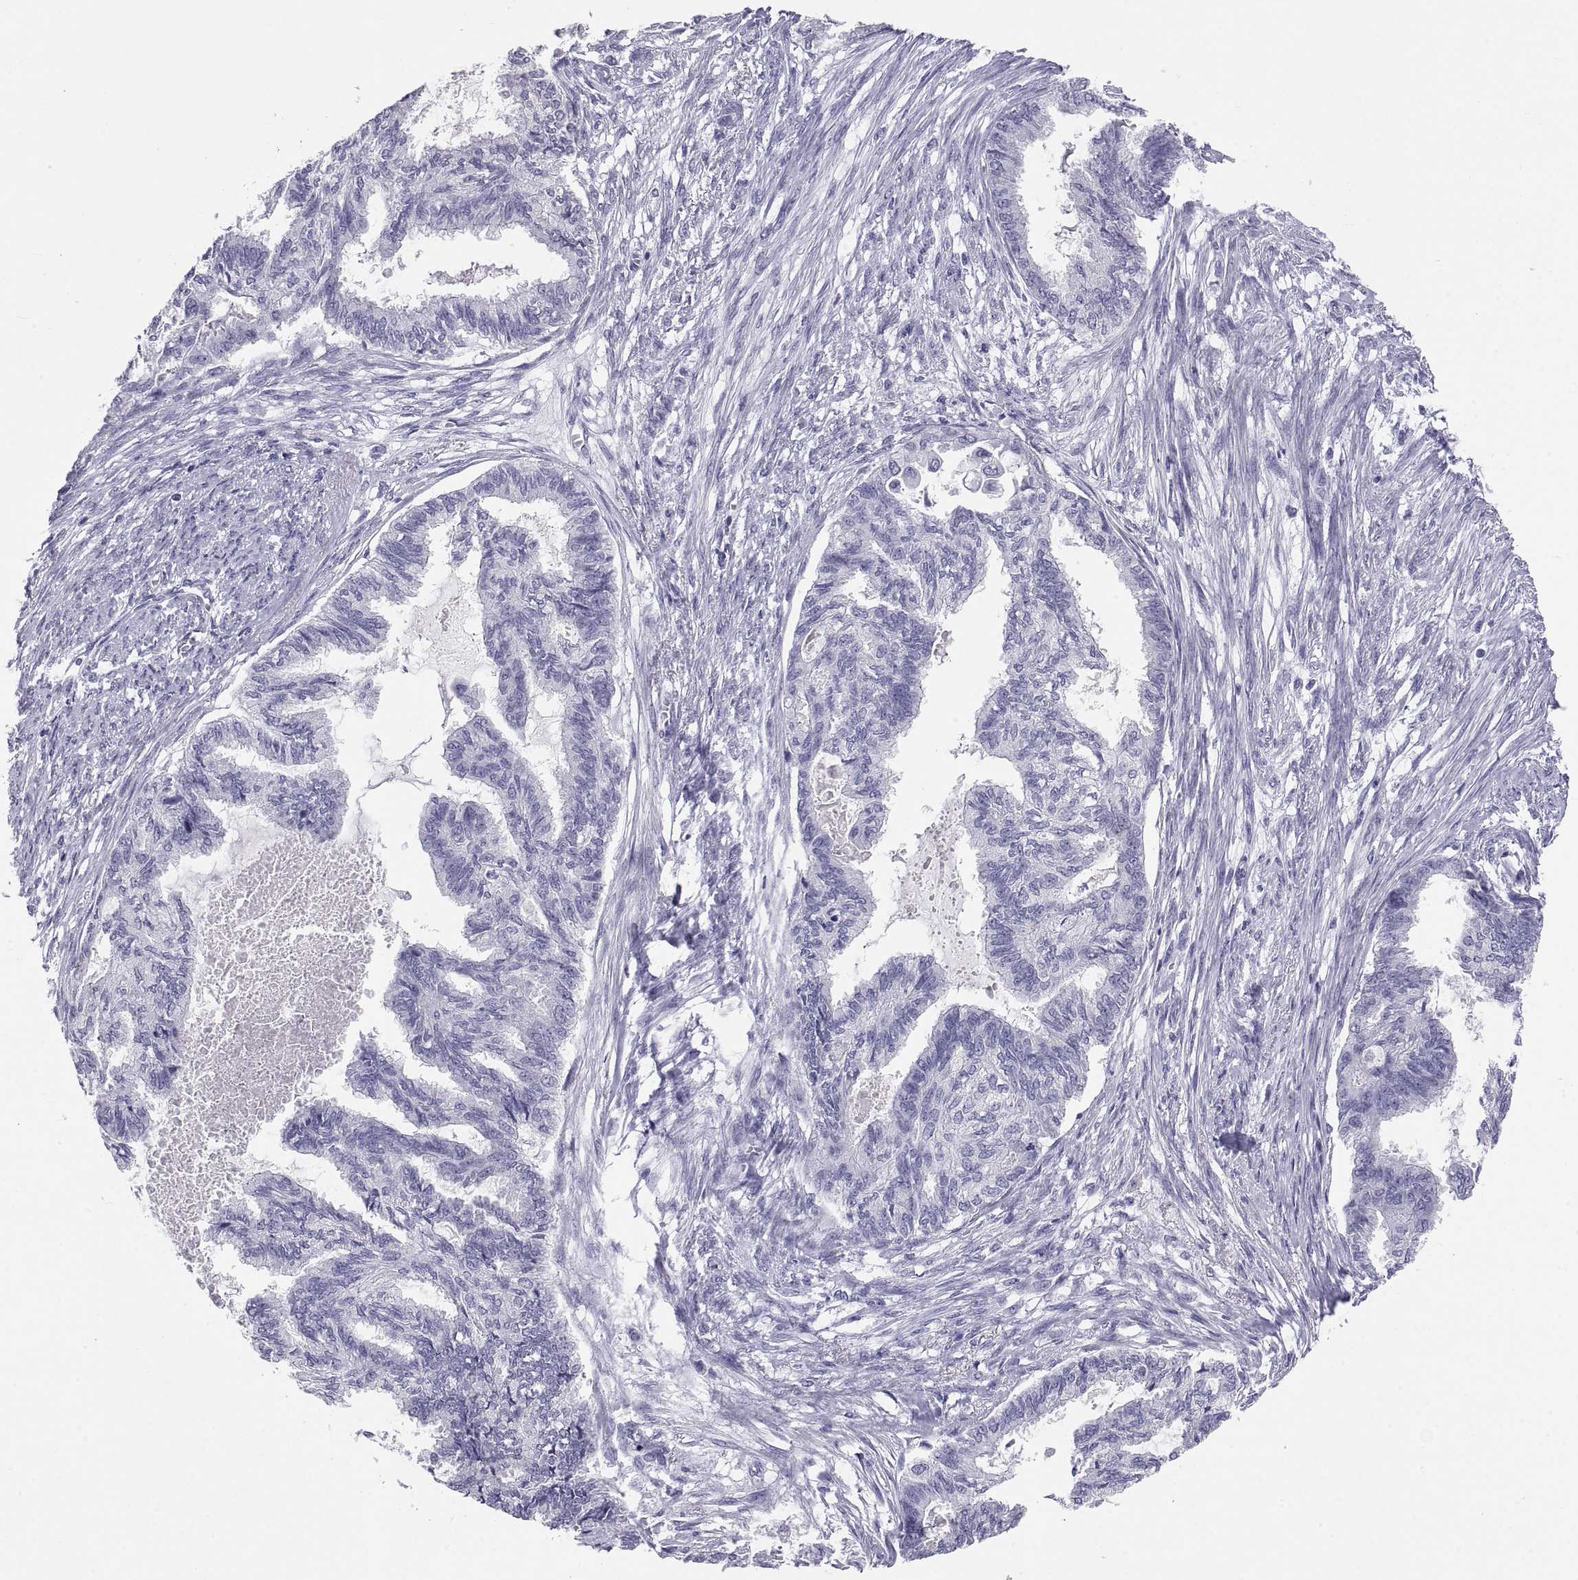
{"staining": {"intensity": "negative", "quantity": "none", "location": "none"}, "tissue": "endometrial cancer", "cell_type": "Tumor cells", "image_type": "cancer", "snomed": [{"axis": "morphology", "description": "Adenocarcinoma, NOS"}, {"axis": "topography", "description": "Endometrium"}], "caption": "Tumor cells are negative for brown protein staining in endometrial adenocarcinoma.", "gene": "TEX13A", "patient": {"sex": "female", "age": 86}}